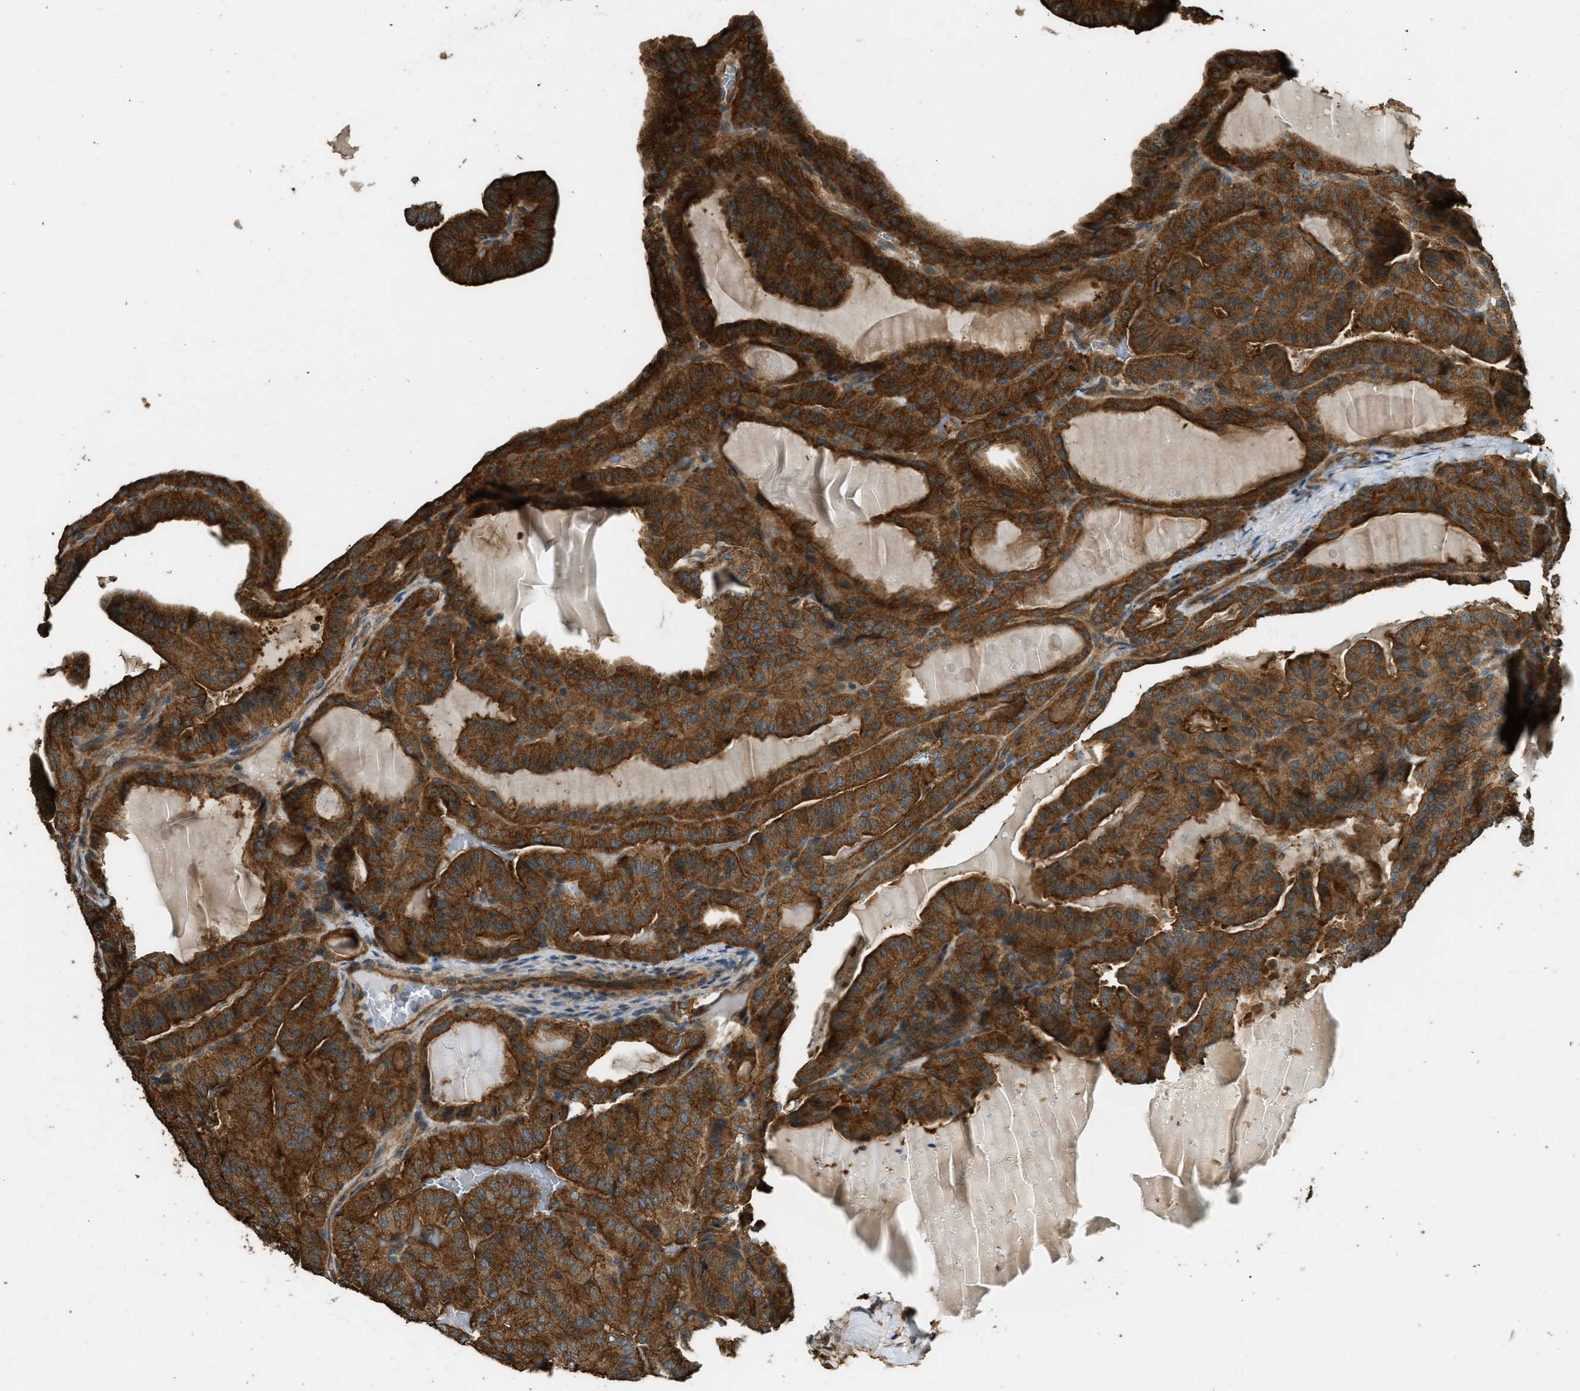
{"staining": {"intensity": "strong", "quantity": ">75%", "location": "cytoplasmic/membranous"}, "tissue": "thyroid cancer", "cell_type": "Tumor cells", "image_type": "cancer", "snomed": [{"axis": "morphology", "description": "Papillary adenocarcinoma, NOS"}, {"axis": "topography", "description": "Thyroid gland"}], "caption": "Thyroid cancer (papillary adenocarcinoma) stained with IHC shows strong cytoplasmic/membranous positivity in about >75% of tumor cells. Nuclei are stained in blue.", "gene": "MARS1", "patient": {"sex": "male", "age": 77}}